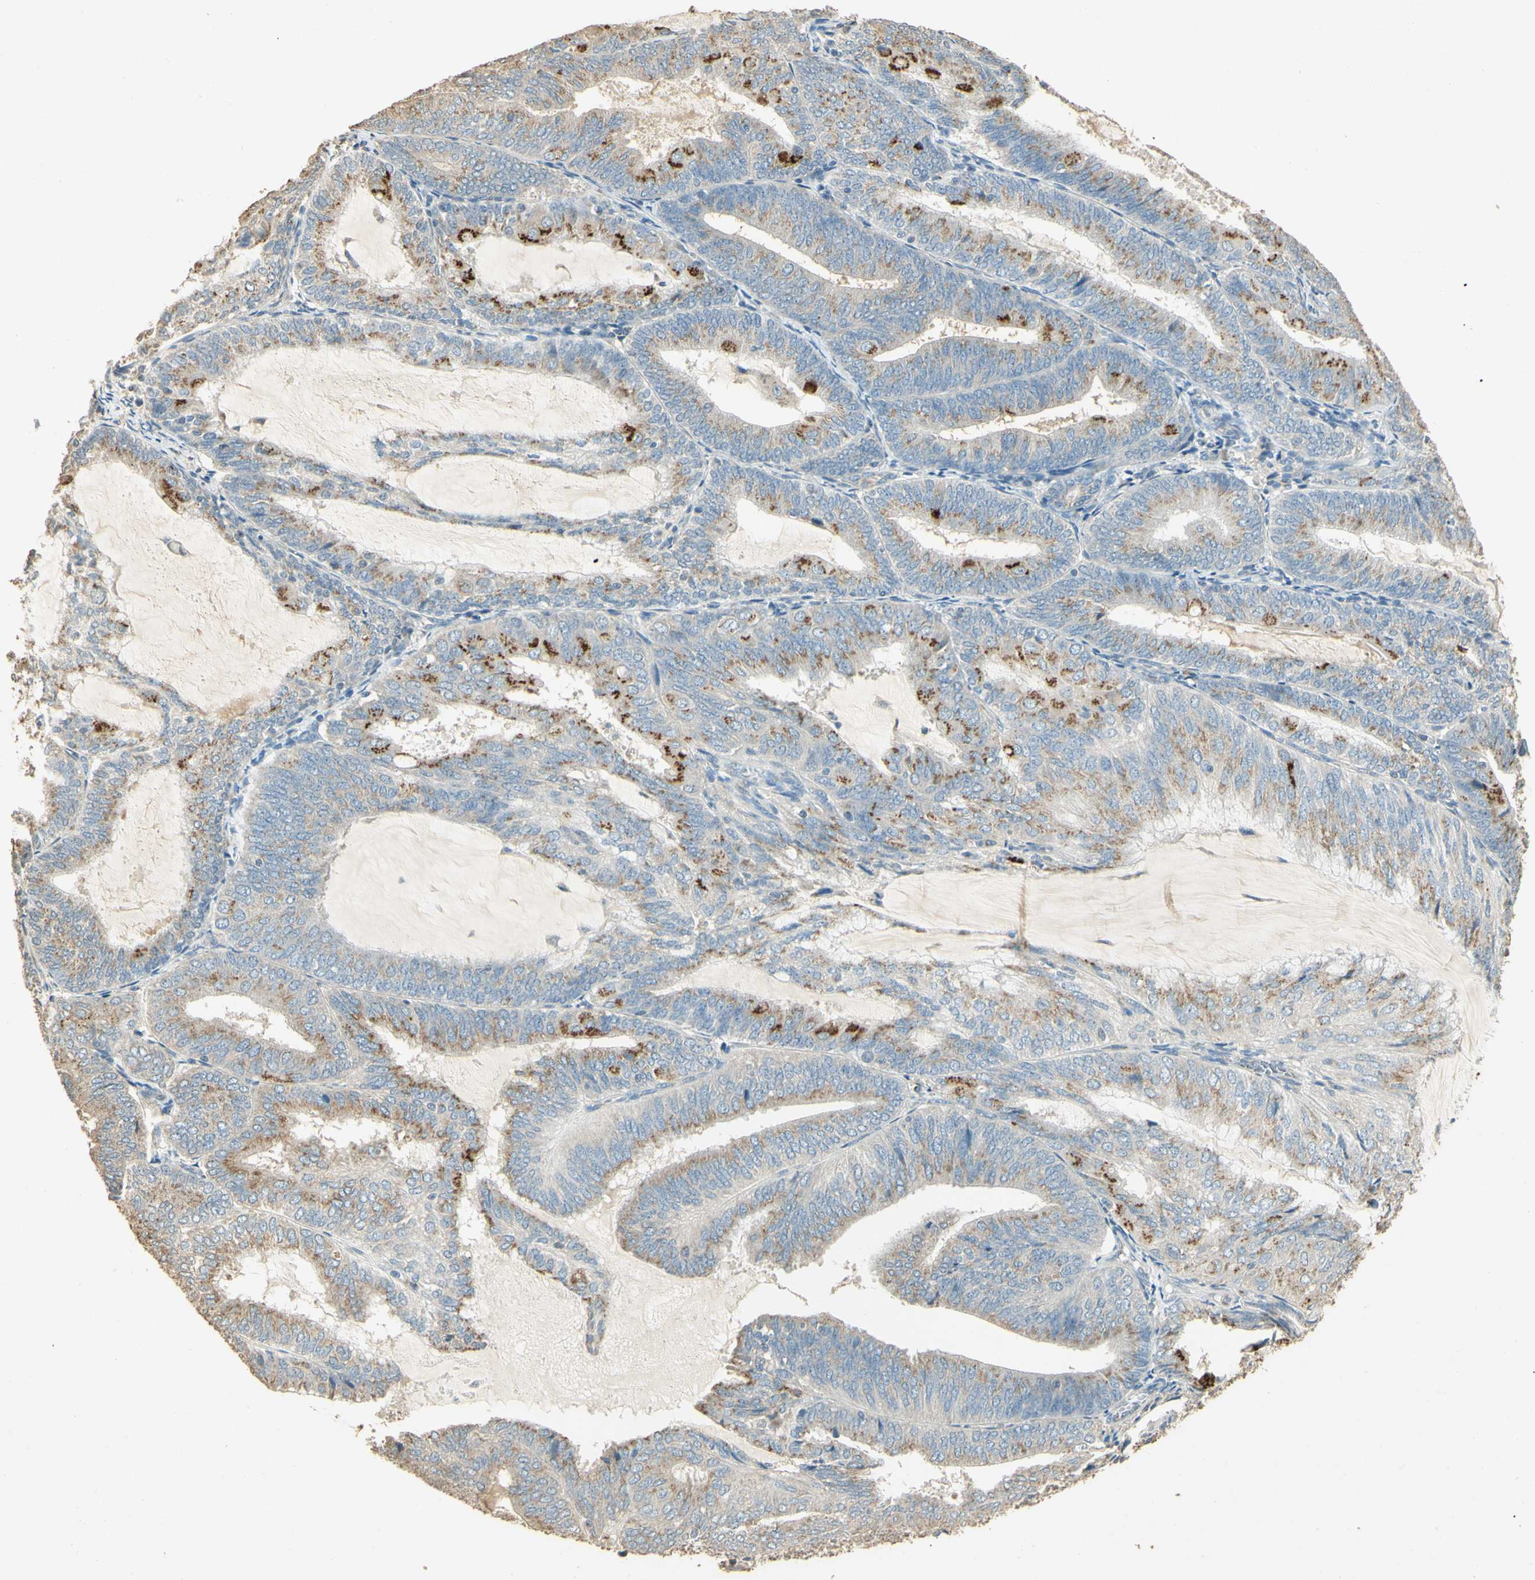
{"staining": {"intensity": "moderate", "quantity": "25%-75%", "location": "cytoplasmic/membranous"}, "tissue": "endometrial cancer", "cell_type": "Tumor cells", "image_type": "cancer", "snomed": [{"axis": "morphology", "description": "Adenocarcinoma, NOS"}, {"axis": "topography", "description": "Endometrium"}], "caption": "This image exhibits adenocarcinoma (endometrial) stained with immunohistochemistry (IHC) to label a protein in brown. The cytoplasmic/membranous of tumor cells show moderate positivity for the protein. Nuclei are counter-stained blue.", "gene": "UXS1", "patient": {"sex": "female", "age": 81}}